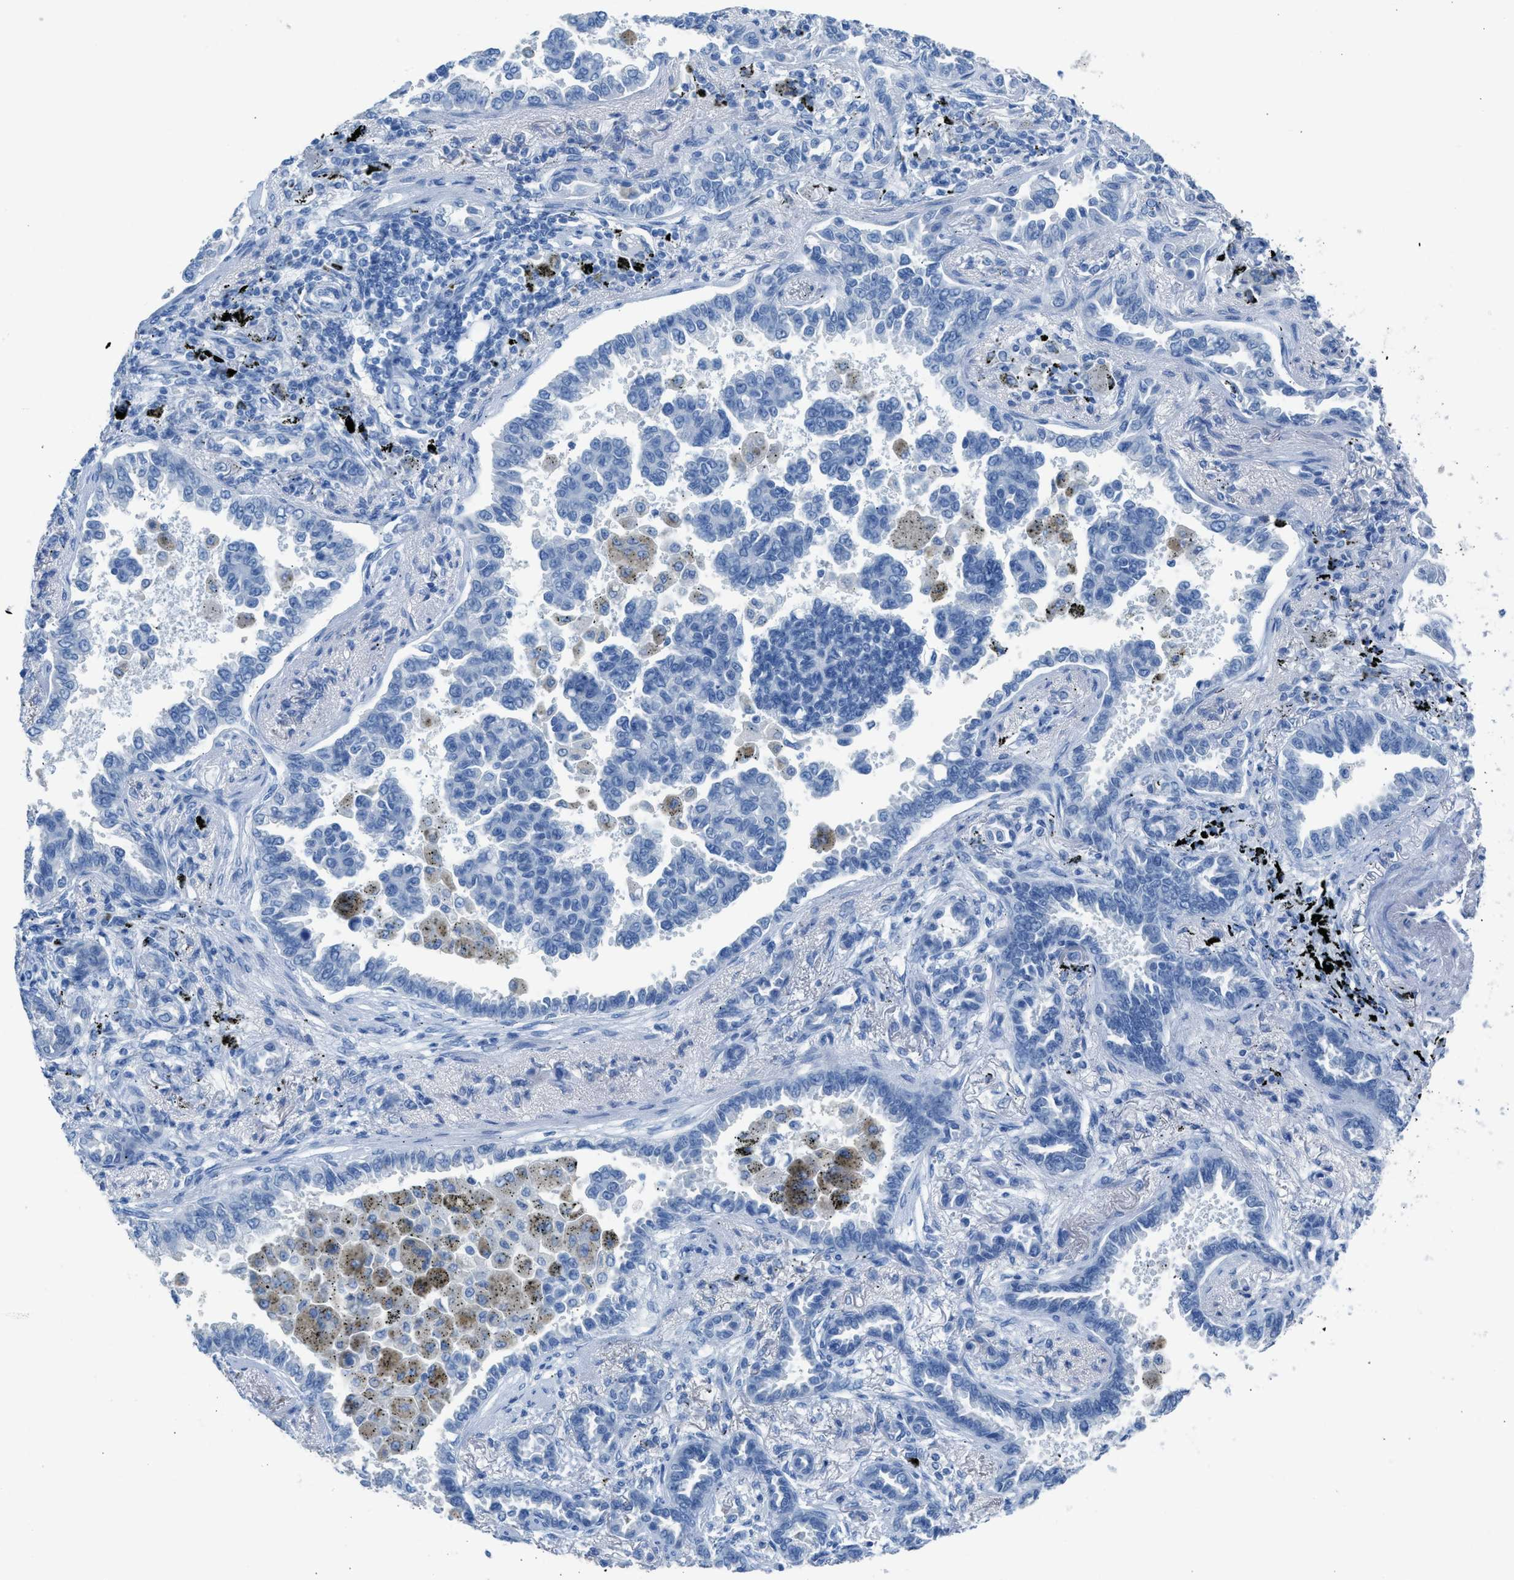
{"staining": {"intensity": "negative", "quantity": "none", "location": "none"}, "tissue": "lung cancer", "cell_type": "Tumor cells", "image_type": "cancer", "snomed": [{"axis": "morphology", "description": "Normal tissue, NOS"}, {"axis": "morphology", "description": "Adenocarcinoma, NOS"}, {"axis": "topography", "description": "Lung"}], "caption": "Lung cancer was stained to show a protein in brown. There is no significant expression in tumor cells.", "gene": "FAIM2", "patient": {"sex": "male", "age": 59}}